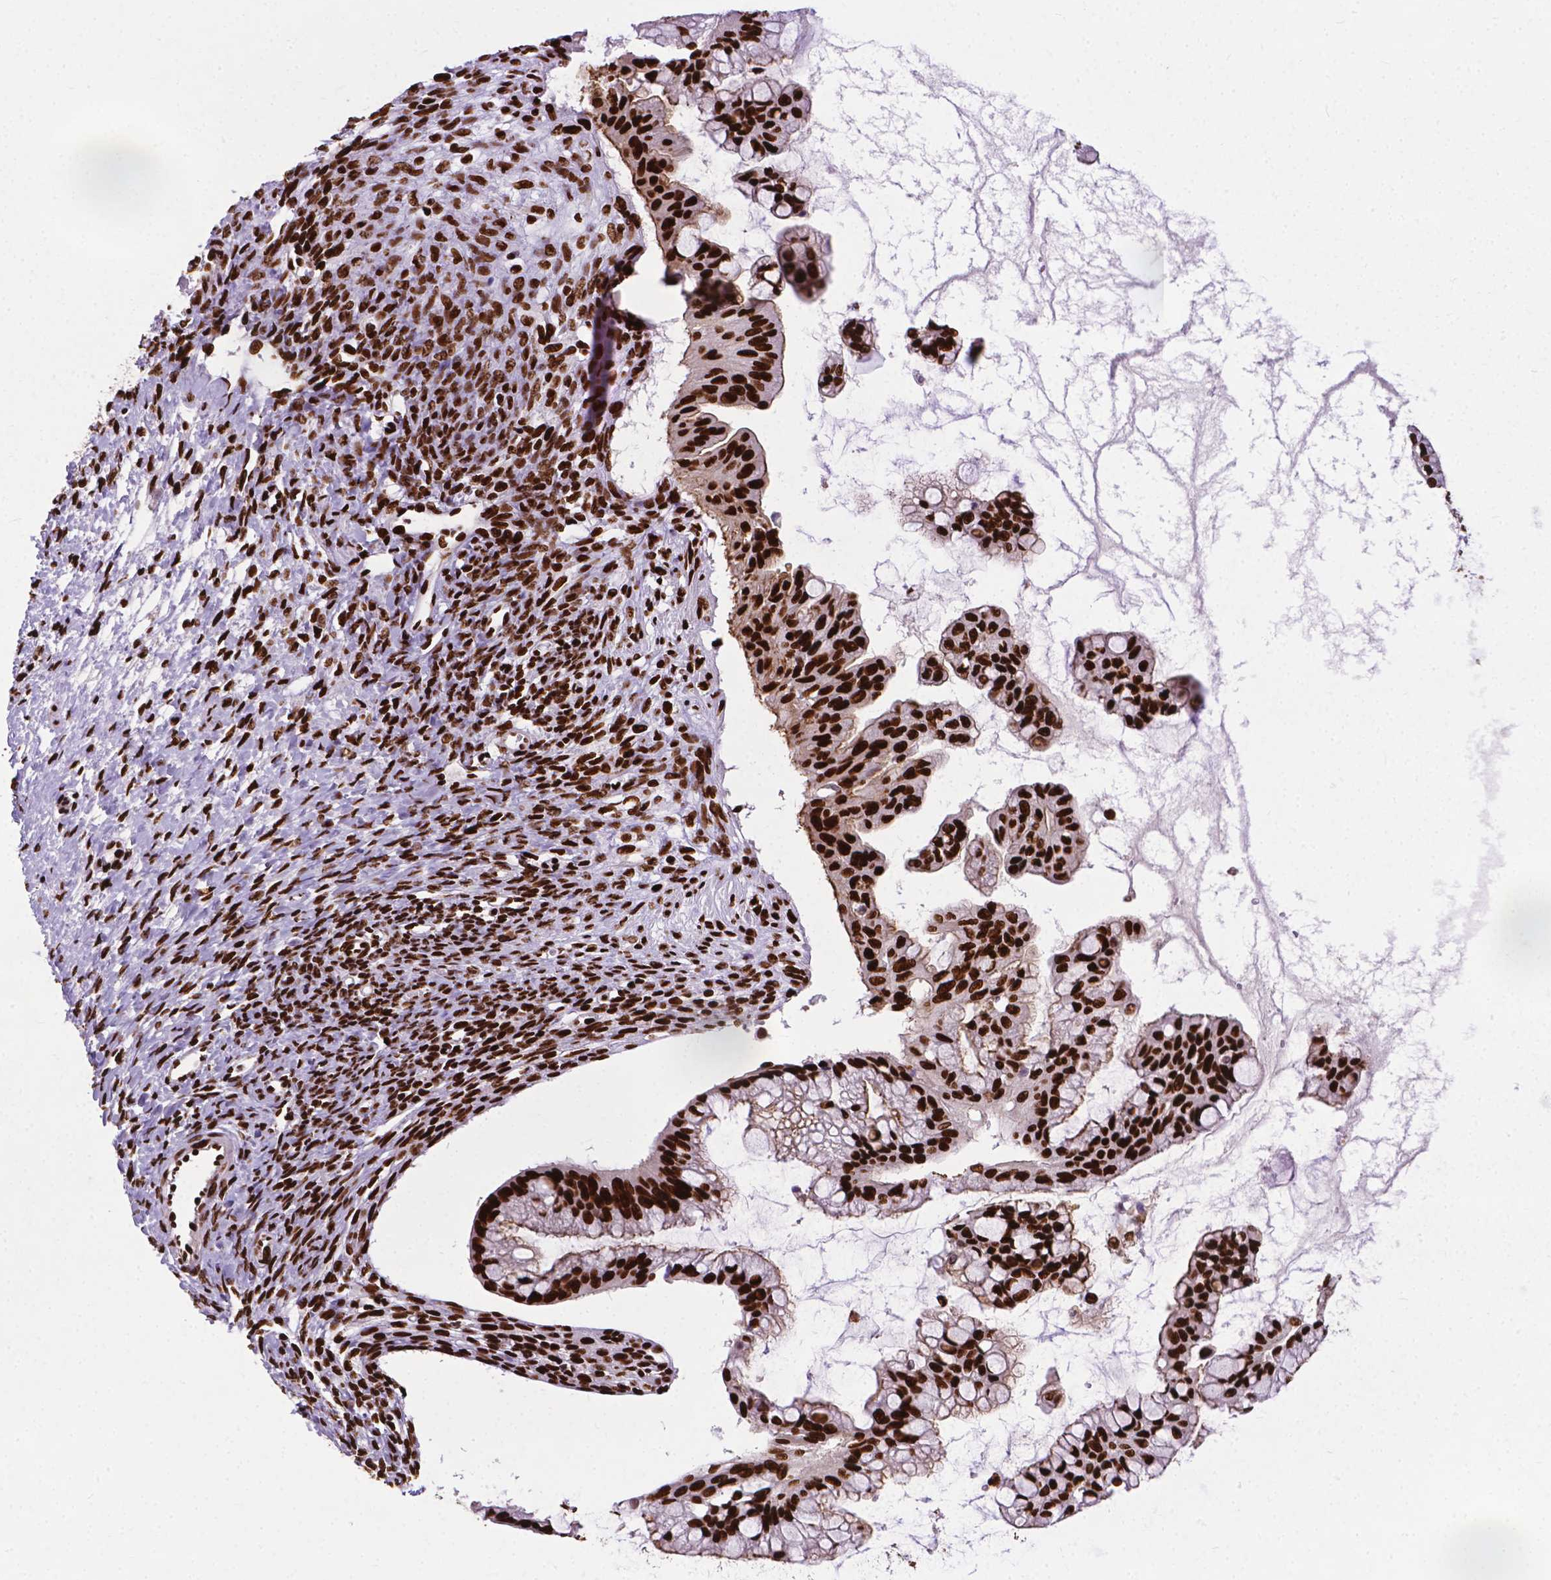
{"staining": {"intensity": "strong", "quantity": ">75%", "location": "nuclear"}, "tissue": "ovarian cancer", "cell_type": "Tumor cells", "image_type": "cancer", "snomed": [{"axis": "morphology", "description": "Cystadenocarcinoma, mucinous, NOS"}, {"axis": "topography", "description": "Ovary"}], "caption": "About >75% of tumor cells in mucinous cystadenocarcinoma (ovarian) display strong nuclear protein positivity as visualized by brown immunohistochemical staining.", "gene": "SMIM5", "patient": {"sex": "female", "age": 73}}